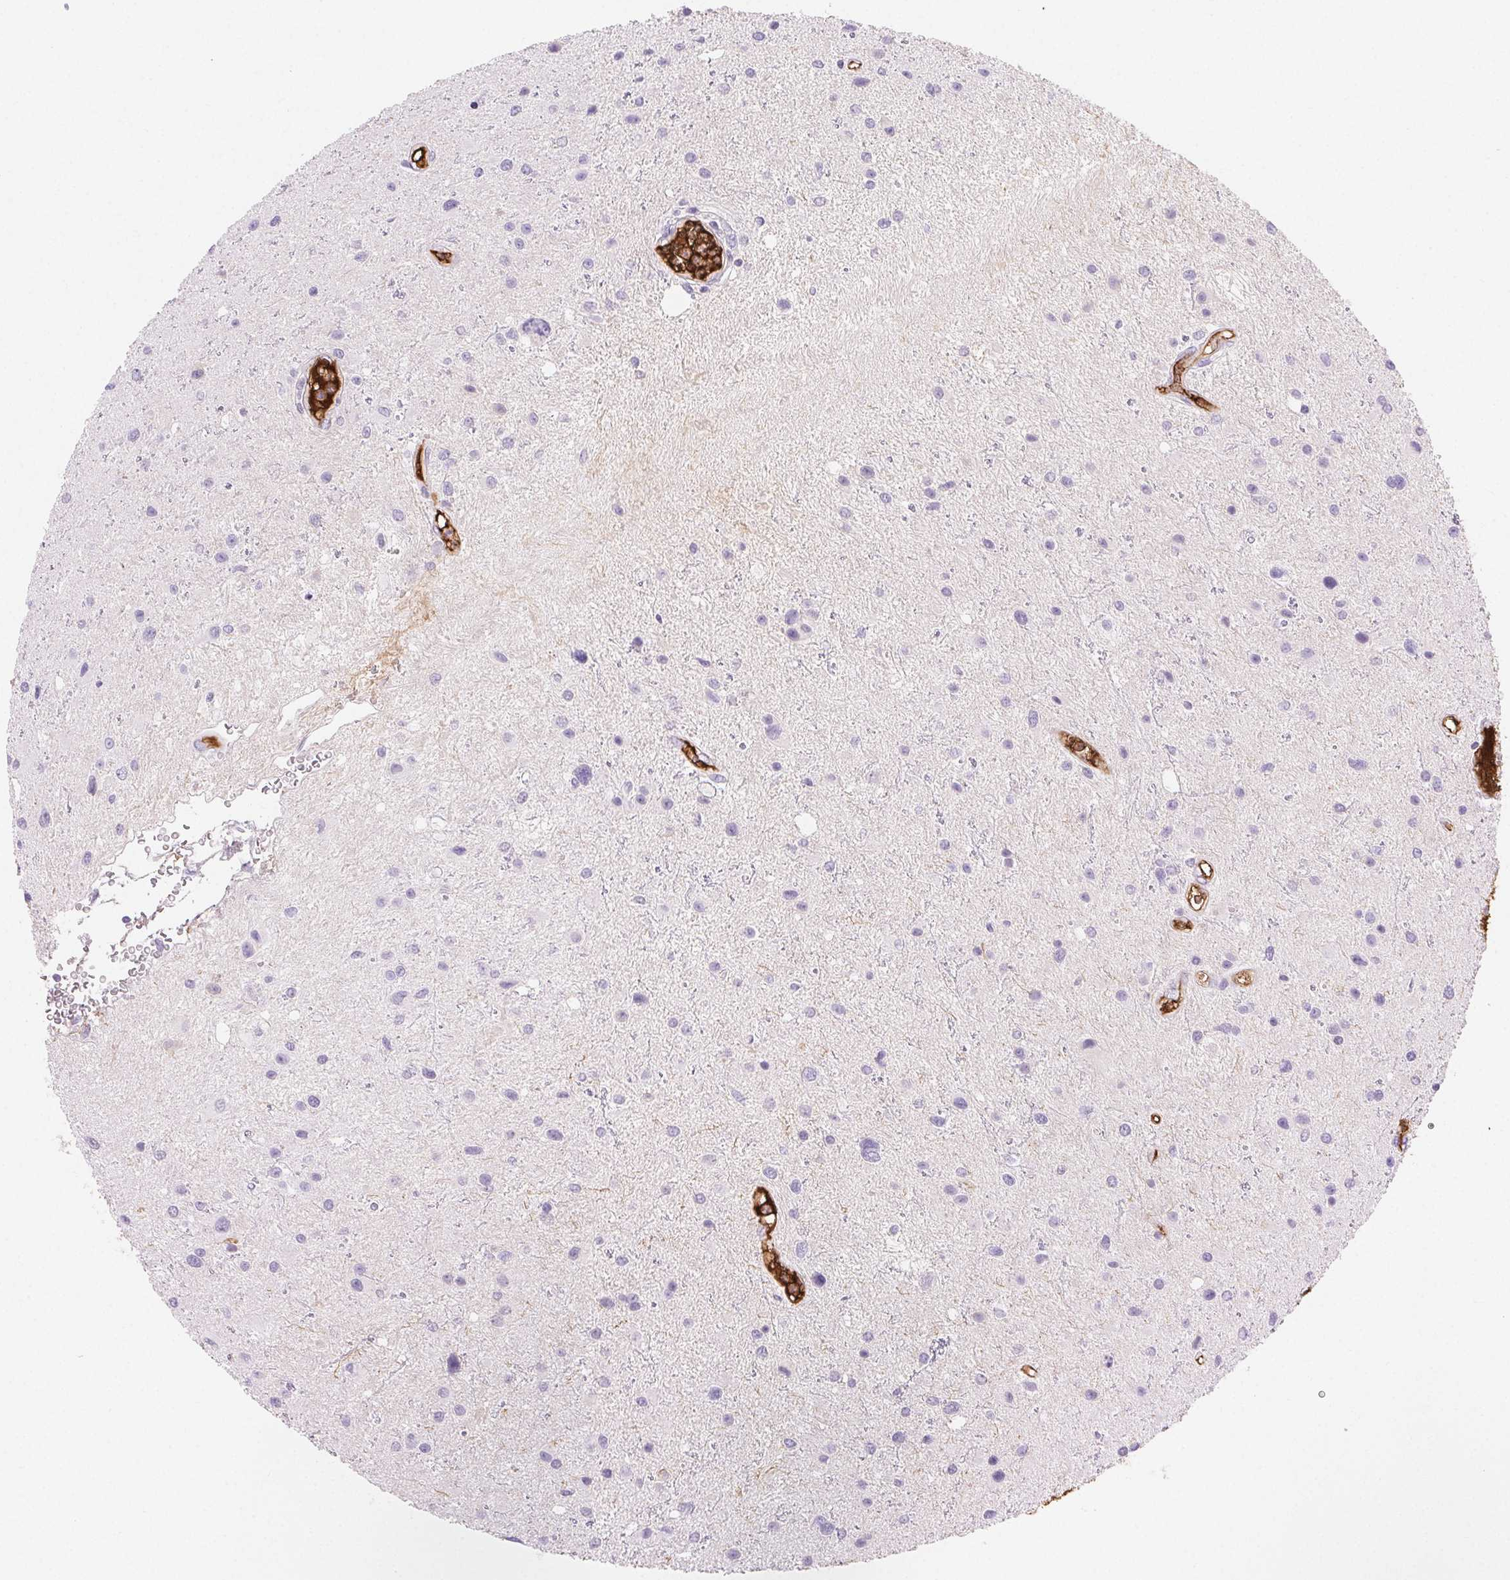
{"staining": {"intensity": "negative", "quantity": "none", "location": "none"}, "tissue": "glioma", "cell_type": "Tumor cells", "image_type": "cancer", "snomed": [{"axis": "morphology", "description": "Glioma, malignant, Low grade"}, {"axis": "topography", "description": "Brain"}], "caption": "Immunohistochemical staining of low-grade glioma (malignant) exhibits no significant staining in tumor cells.", "gene": "FGA", "patient": {"sex": "female", "age": 32}}